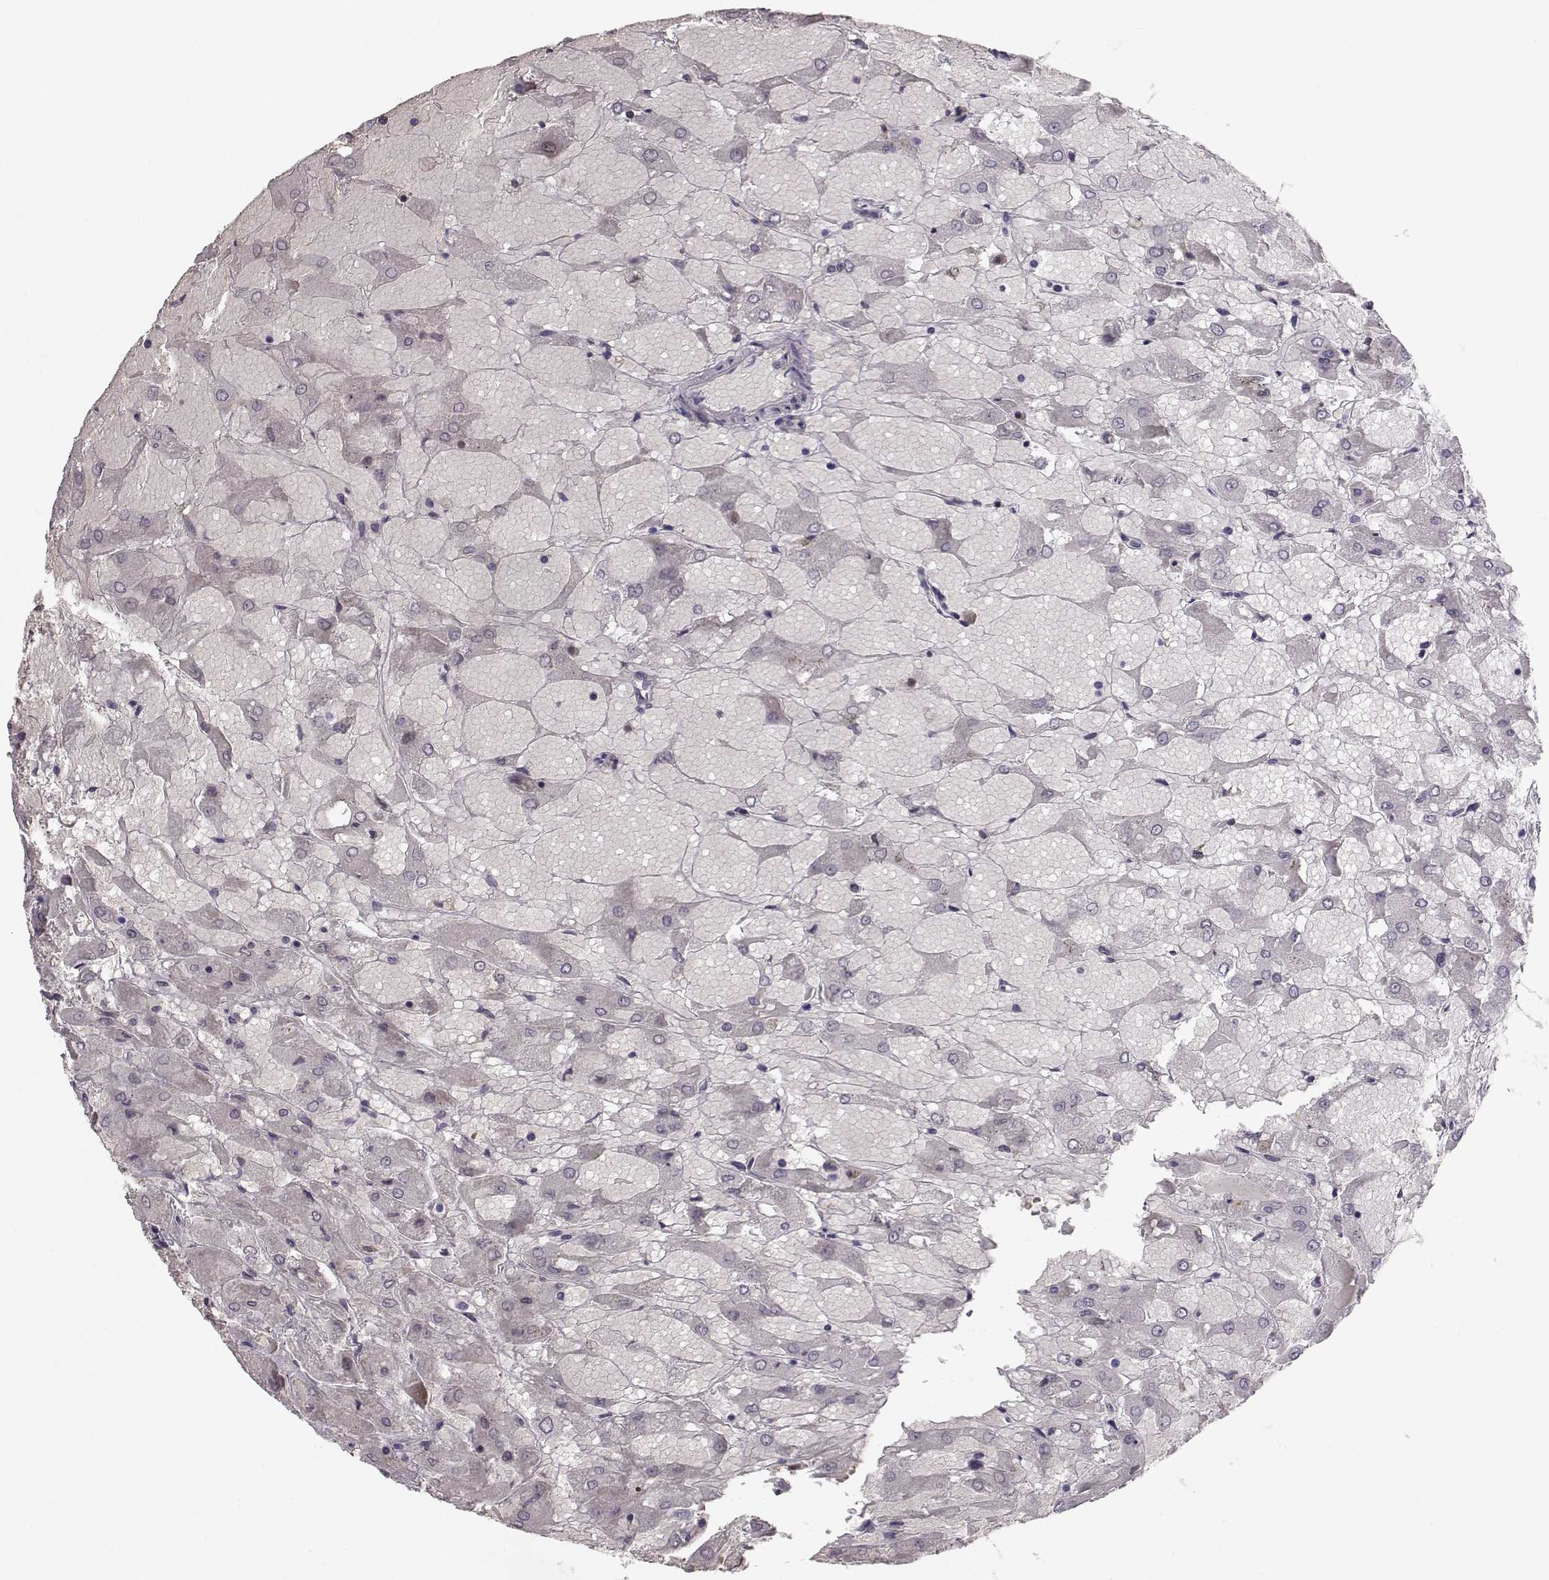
{"staining": {"intensity": "negative", "quantity": "none", "location": "none"}, "tissue": "renal cancer", "cell_type": "Tumor cells", "image_type": "cancer", "snomed": [{"axis": "morphology", "description": "Adenocarcinoma, NOS"}, {"axis": "topography", "description": "Kidney"}], "caption": "A photomicrograph of renal adenocarcinoma stained for a protein shows no brown staining in tumor cells.", "gene": "GARIN3", "patient": {"sex": "male", "age": 72}}